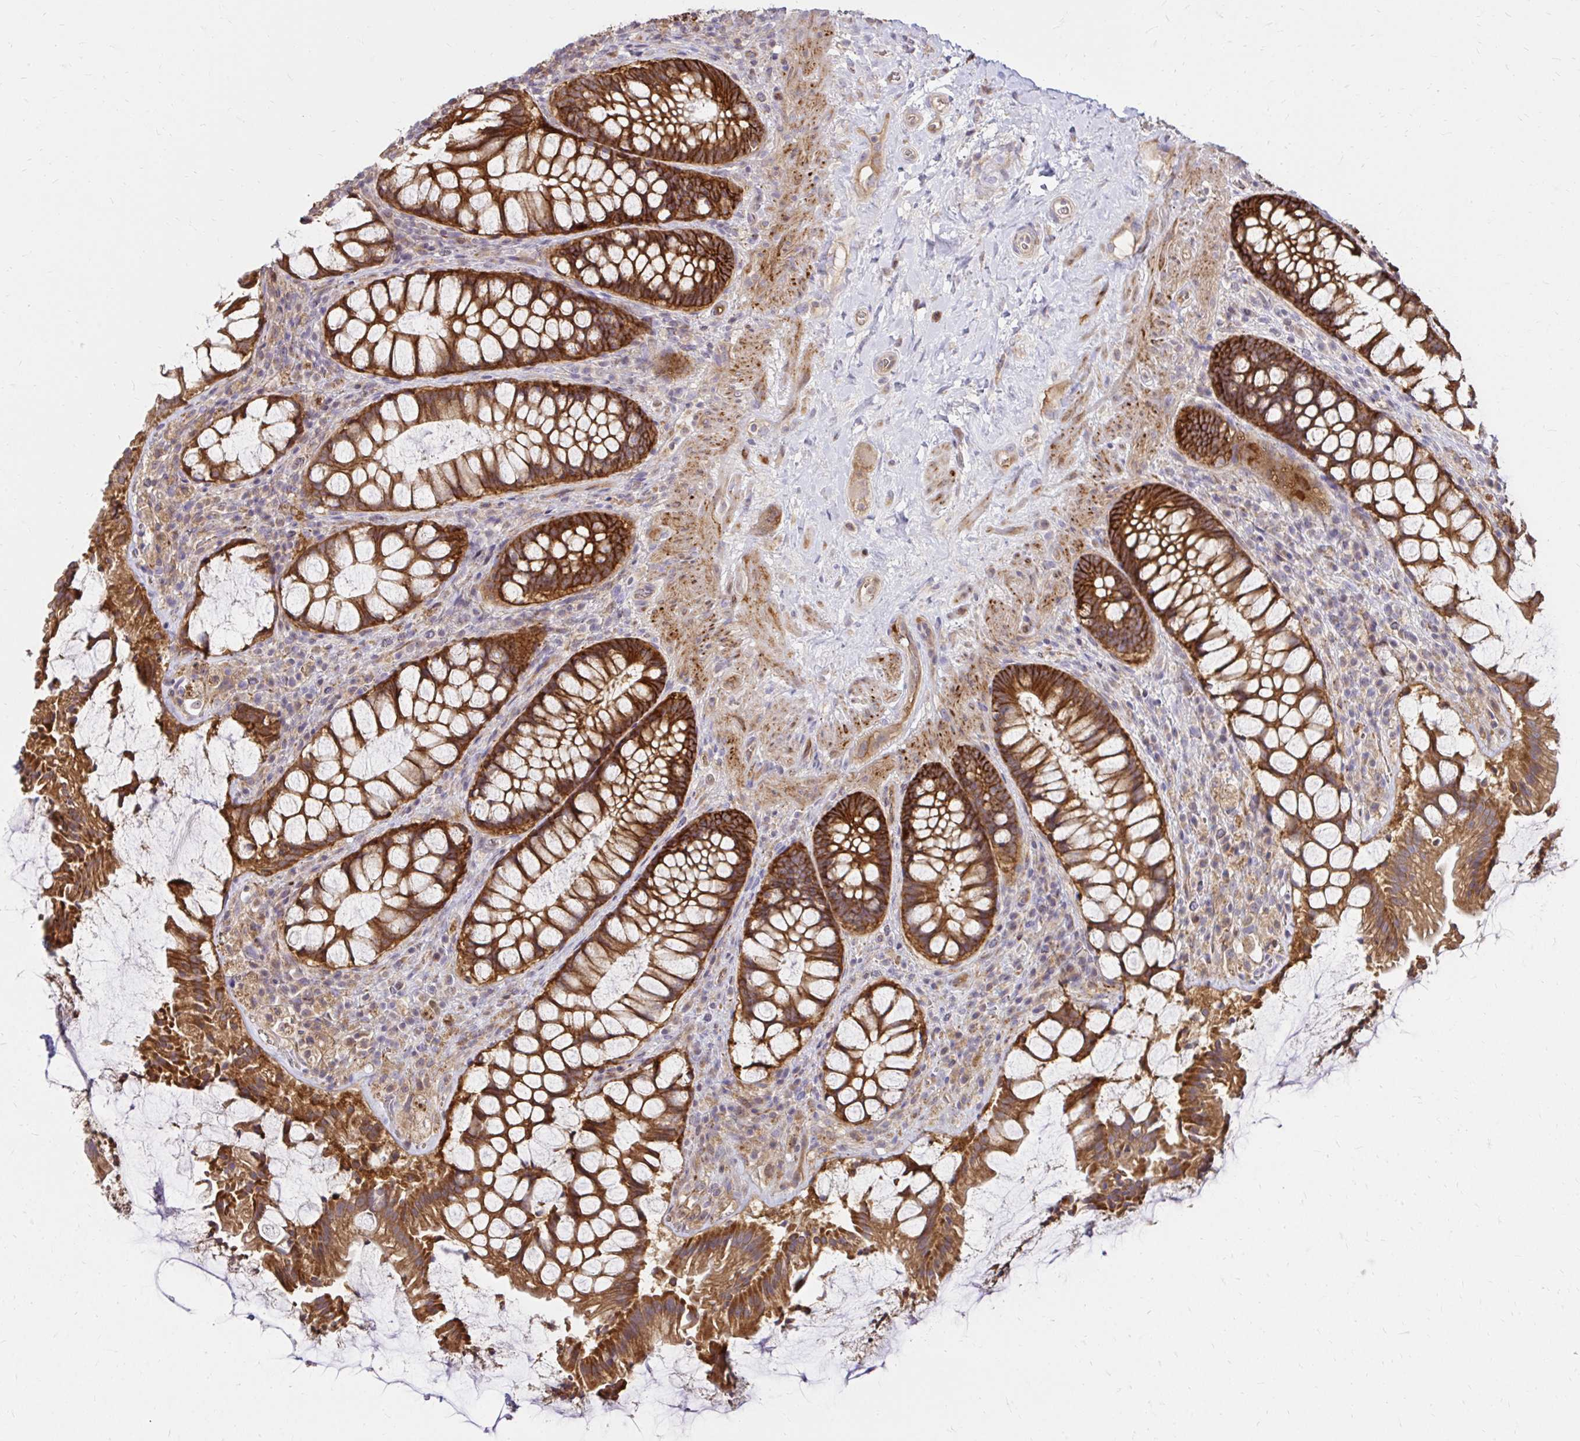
{"staining": {"intensity": "strong", "quantity": ">75%", "location": "cytoplasmic/membranous"}, "tissue": "rectum", "cell_type": "Glandular cells", "image_type": "normal", "snomed": [{"axis": "morphology", "description": "Normal tissue, NOS"}, {"axis": "topography", "description": "Rectum"}], "caption": "The micrograph displays staining of unremarkable rectum, revealing strong cytoplasmic/membranous protein expression (brown color) within glandular cells.", "gene": "ITGA2", "patient": {"sex": "female", "age": 58}}